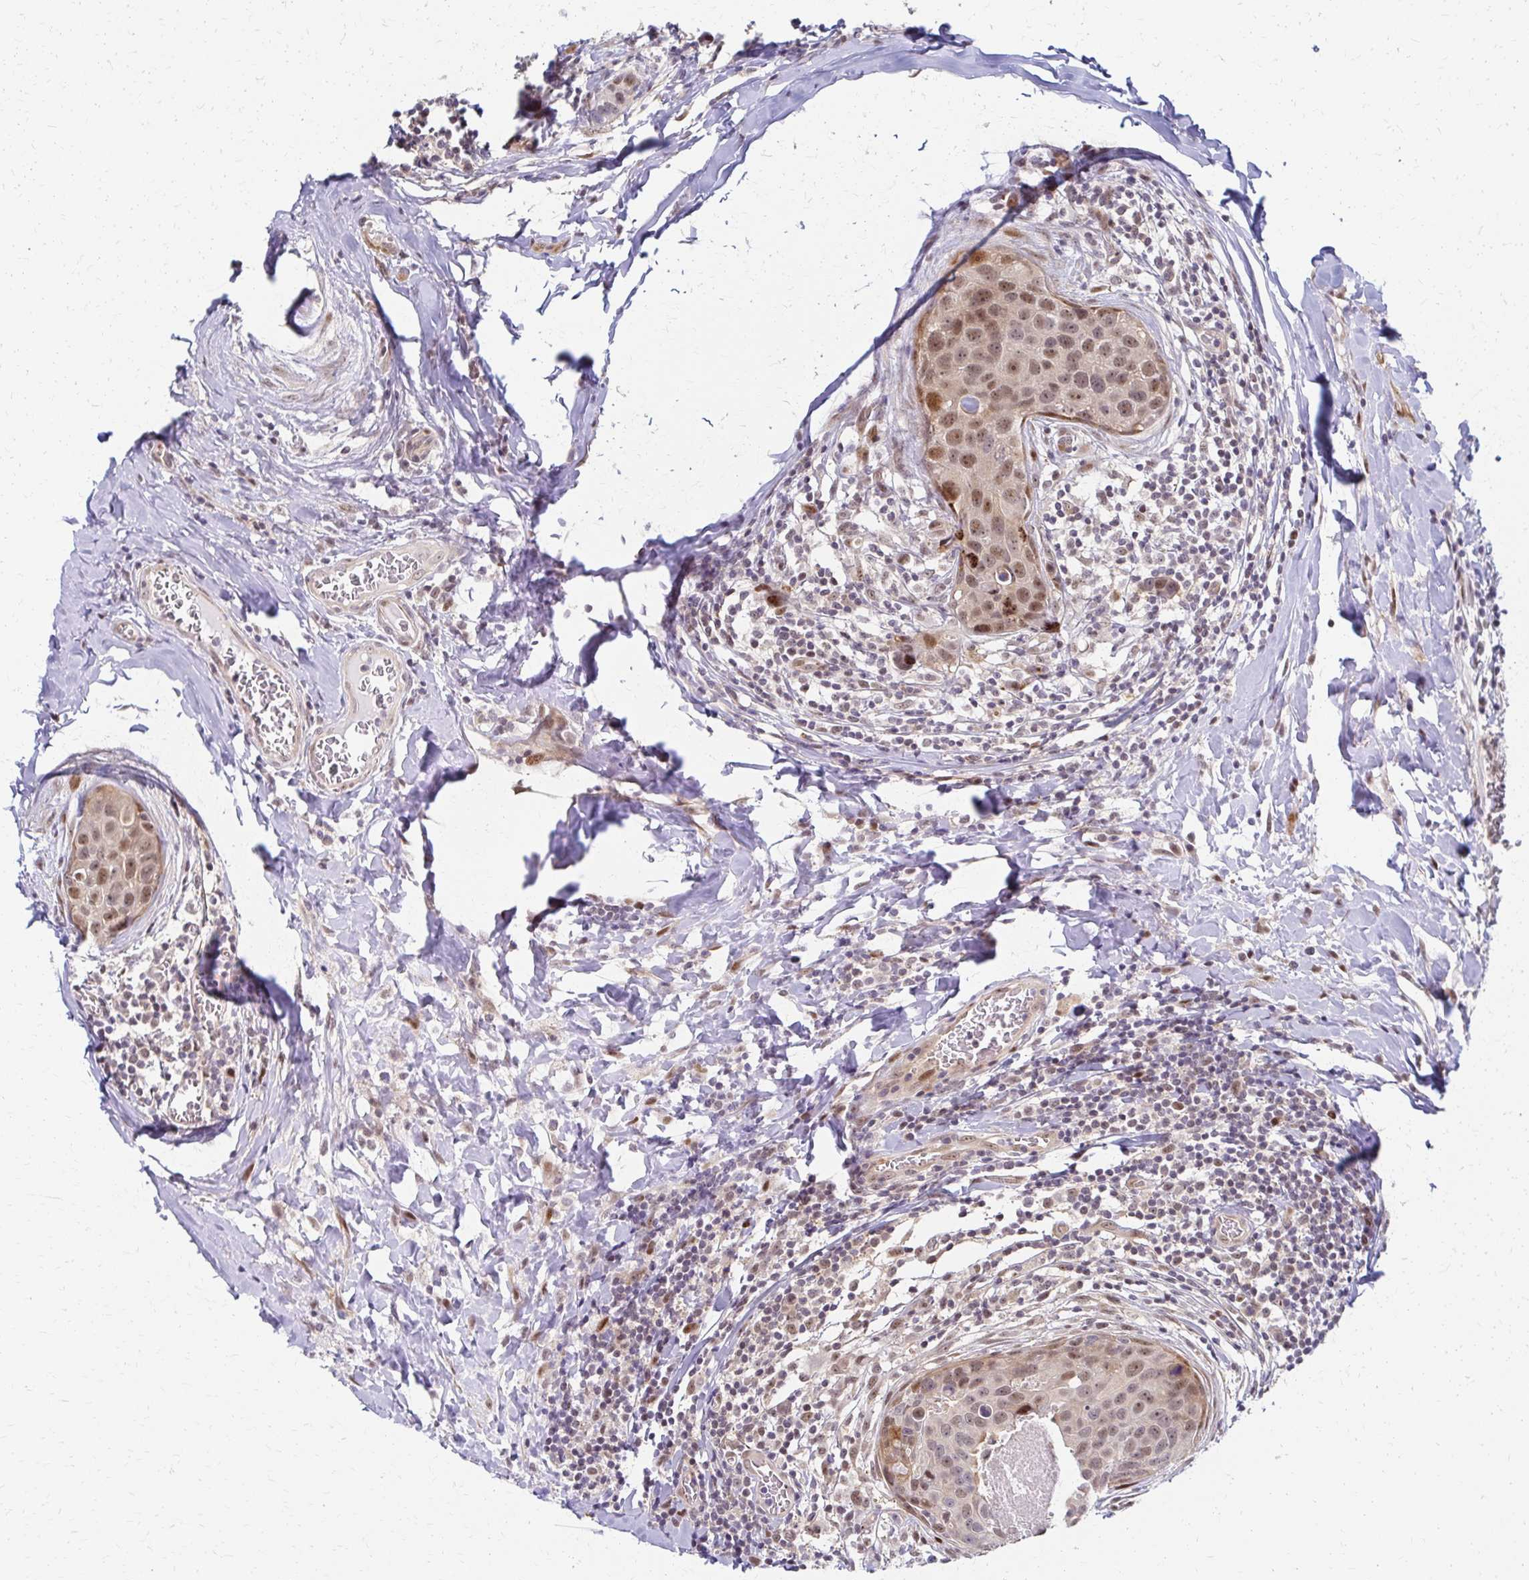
{"staining": {"intensity": "moderate", "quantity": ">75%", "location": "nuclear"}, "tissue": "breast cancer", "cell_type": "Tumor cells", "image_type": "cancer", "snomed": [{"axis": "morphology", "description": "Duct carcinoma"}, {"axis": "topography", "description": "Breast"}], "caption": "Immunohistochemical staining of human breast intraductal carcinoma displays medium levels of moderate nuclear protein expression in approximately >75% of tumor cells.", "gene": "PSMD7", "patient": {"sex": "female", "age": 24}}